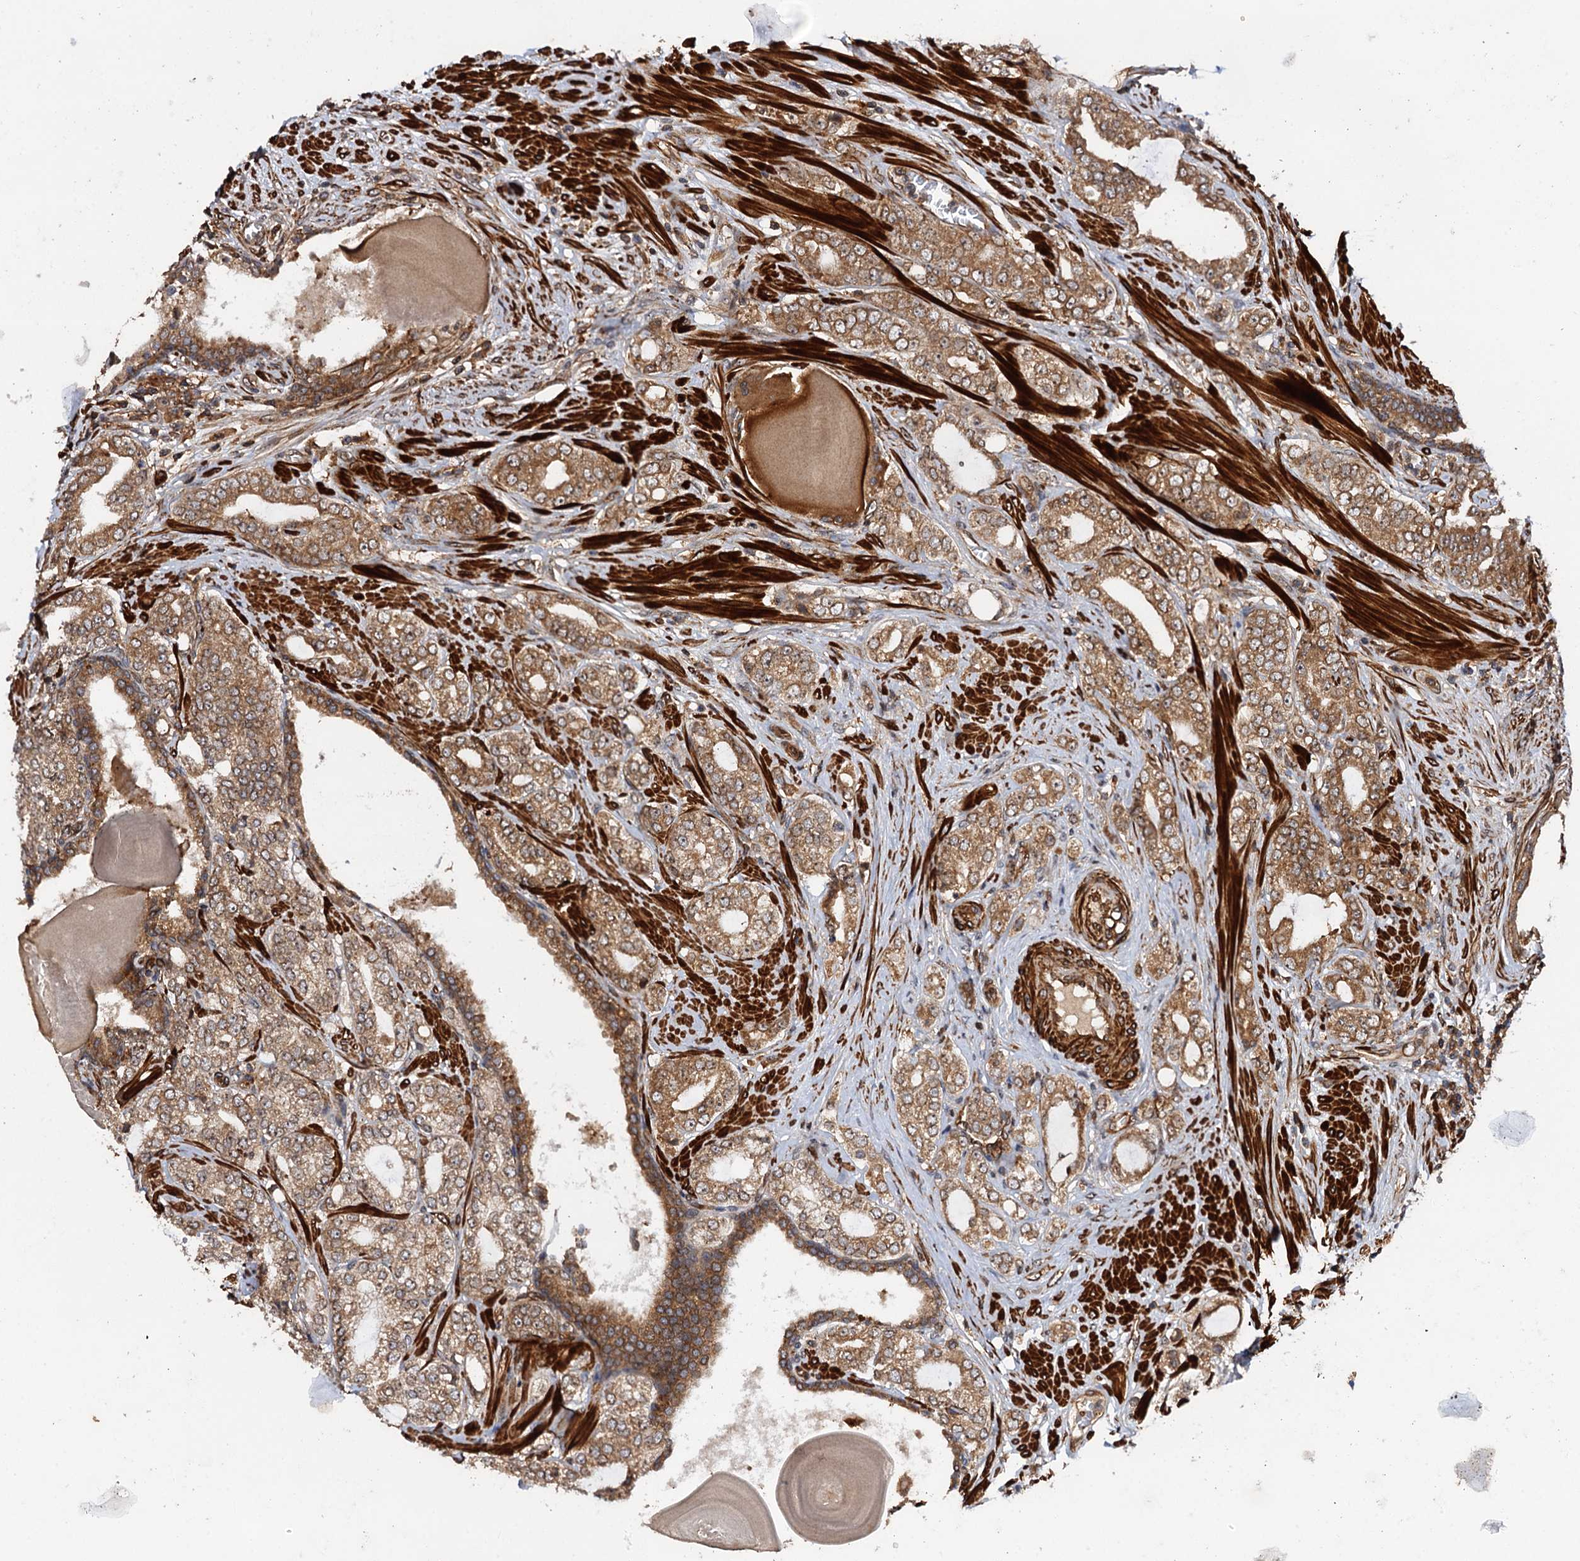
{"staining": {"intensity": "moderate", "quantity": ">75%", "location": "cytoplasmic/membranous"}, "tissue": "prostate cancer", "cell_type": "Tumor cells", "image_type": "cancer", "snomed": [{"axis": "morphology", "description": "Adenocarcinoma, High grade"}, {"axis": "topography", "description": "Prostate"}], "caption": "This micrograph reveals IHC staining of high-grade adenocarcinoma (prostate), with medium moderate cytoplasmic/membranous expression in approximately >75% of tumor cells.", "gene": "BORA", "patient": {"sex": "male", "age": 64}}